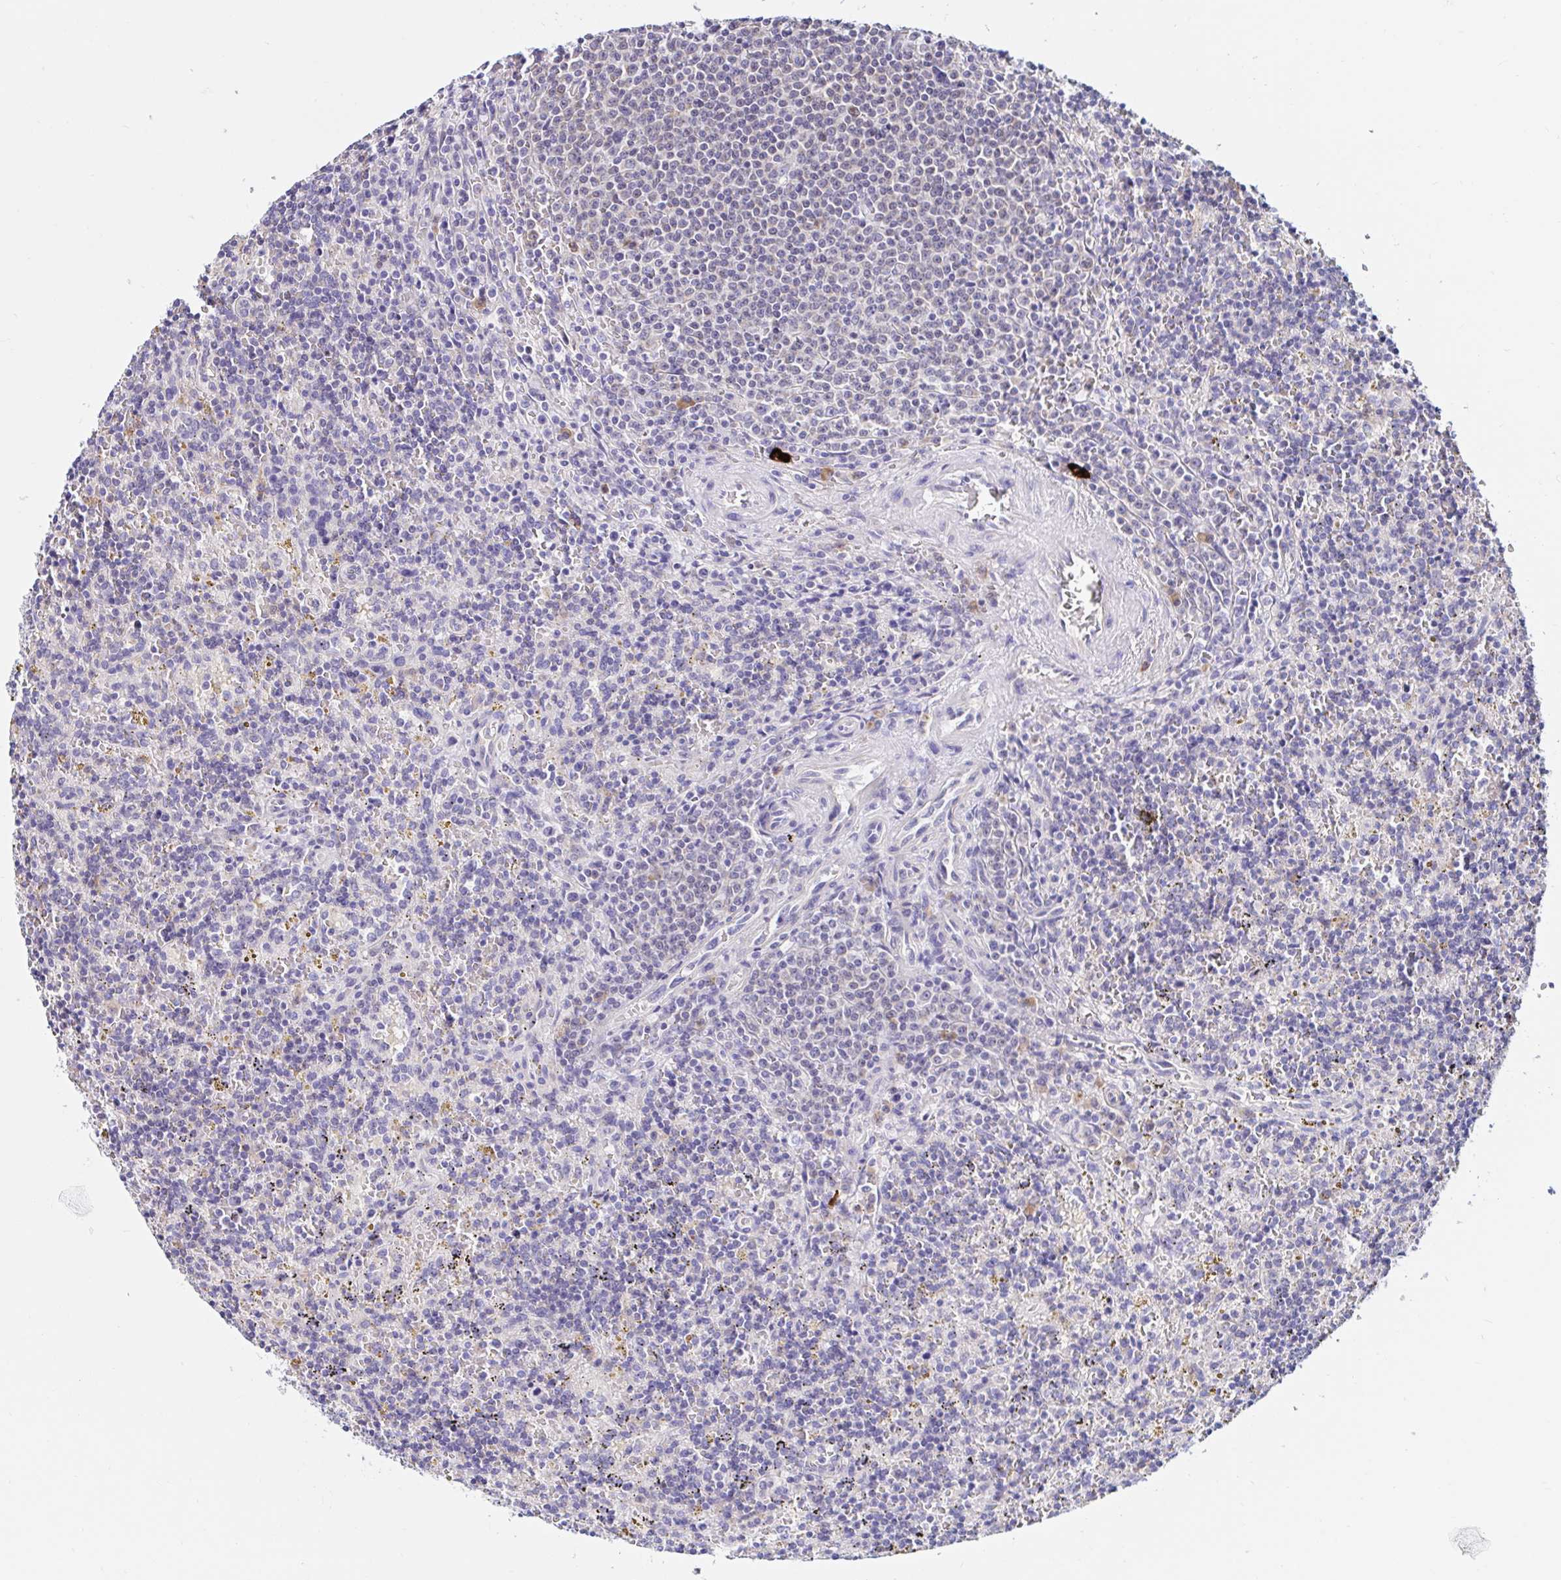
{"staining": {"intensity": "negative", "quantity": "none", "location": "none"}, "tissue": "lymphoma", "cell_type": "Tumor cells", "image_type": "cancer", "snomed": [{"axis": "morphology", "description": "Malignant lymphoma, non-Hodgkin's type, Low grade"}, {"axis": "topography", "description": "Spleen"}], "caption": "High power microscopy image of an IHC image of lymphoma, revealing no significant expression in tumor cells.", "gene": "VSIG2", "patient": {"sex": "male", "age": 67}}